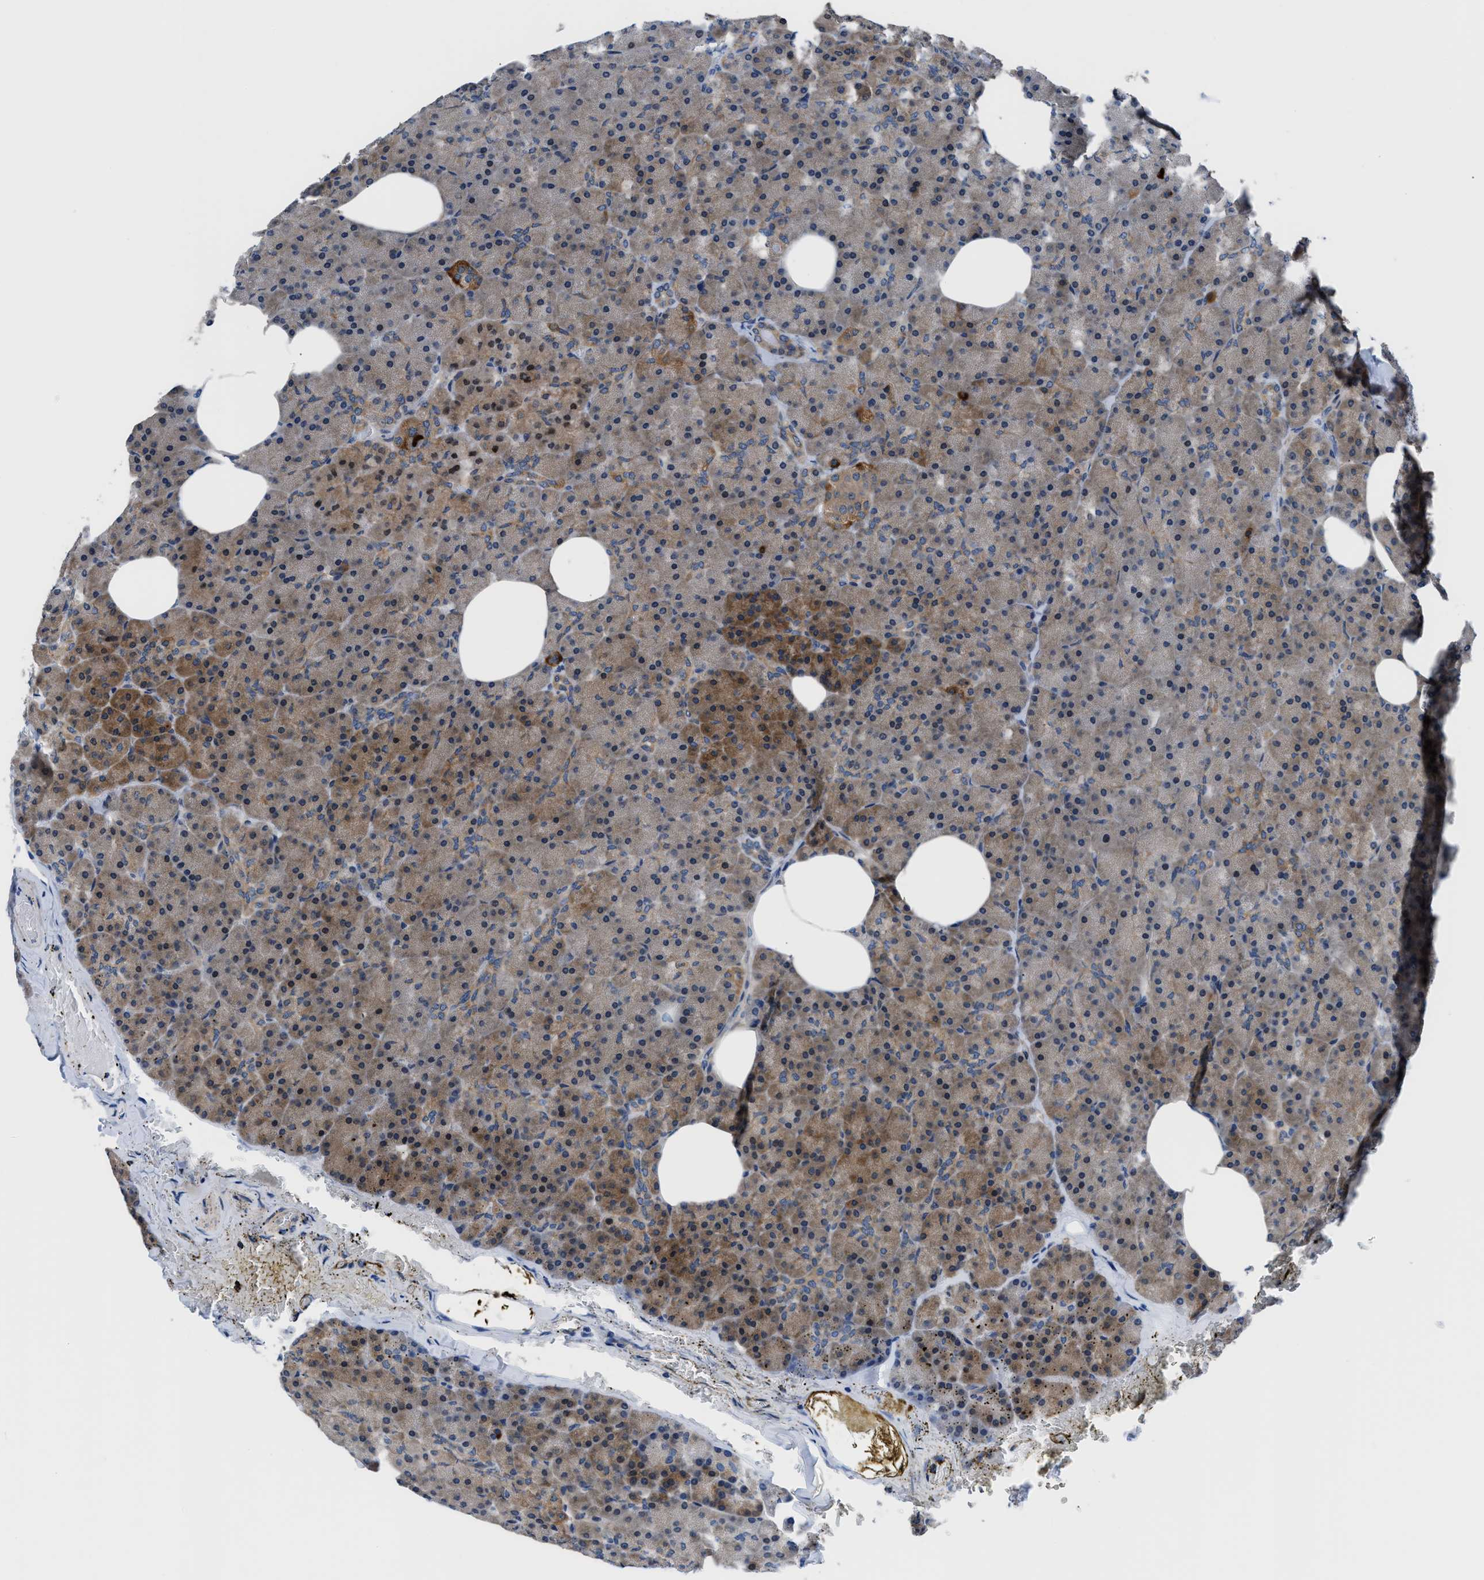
{"staining": {"intensity": "moderate", "quantity": ">75%", "location": "cytoplasmic/membranous,nuclear"}, "tissue": "pancreas", "cell_type": "Exocrine glandular cells", "image_type": "normal", "snomed": [{"axis": "morphology", "description": "Normal tissue, NOS"}, {"axis": "topography", "description": "Pancreas"}], "caption": "DAB (3,3'-diaminobenzidine) immunohistochemical staining of benign human pancreas shows moderate cytoplasmic/membranous,nuclear protein positivity in approximately >75% of exocrine glandular cells.", "gene": "TMEM45B", "patient": {"sex": "female", "age": 35}}